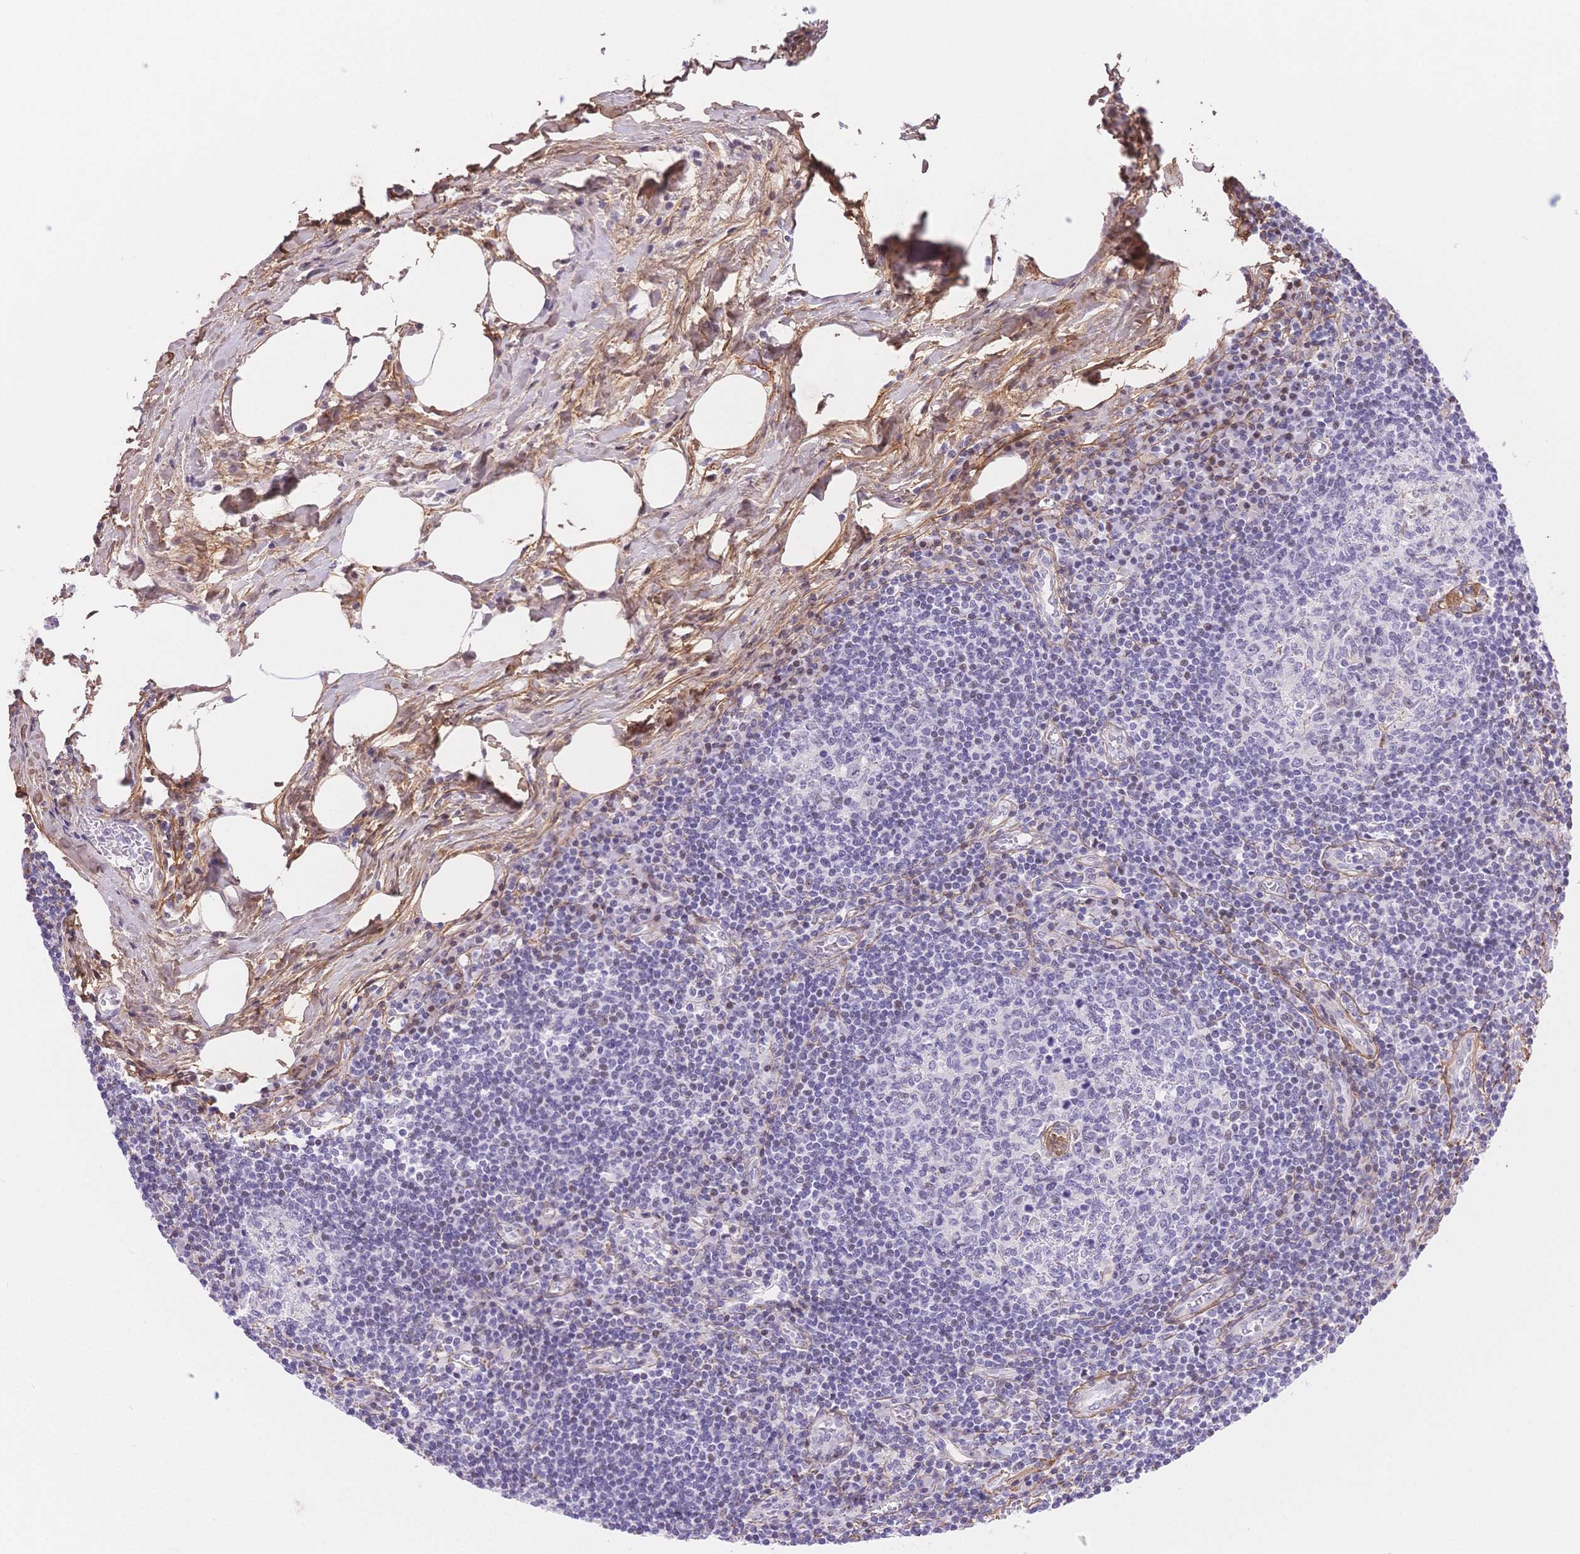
{"staining": {"intensity": "negative", "quantity": "none", "location": "none"}, "tissue": "lymph node", "cell_type": "Germinal center cells", "image_type": "normal", "snomed": [{"axis": "morphology", "description": "Normal tissue, NOS"}, {"axis": "topography", "description": "Lymph node"}], "caption": "Immunohistochemical staining of normal human lymph node reveals no significant staining in germinal center cells.", "gene": "PDZD2", "patient": {"sex": "male", "age": 67}}